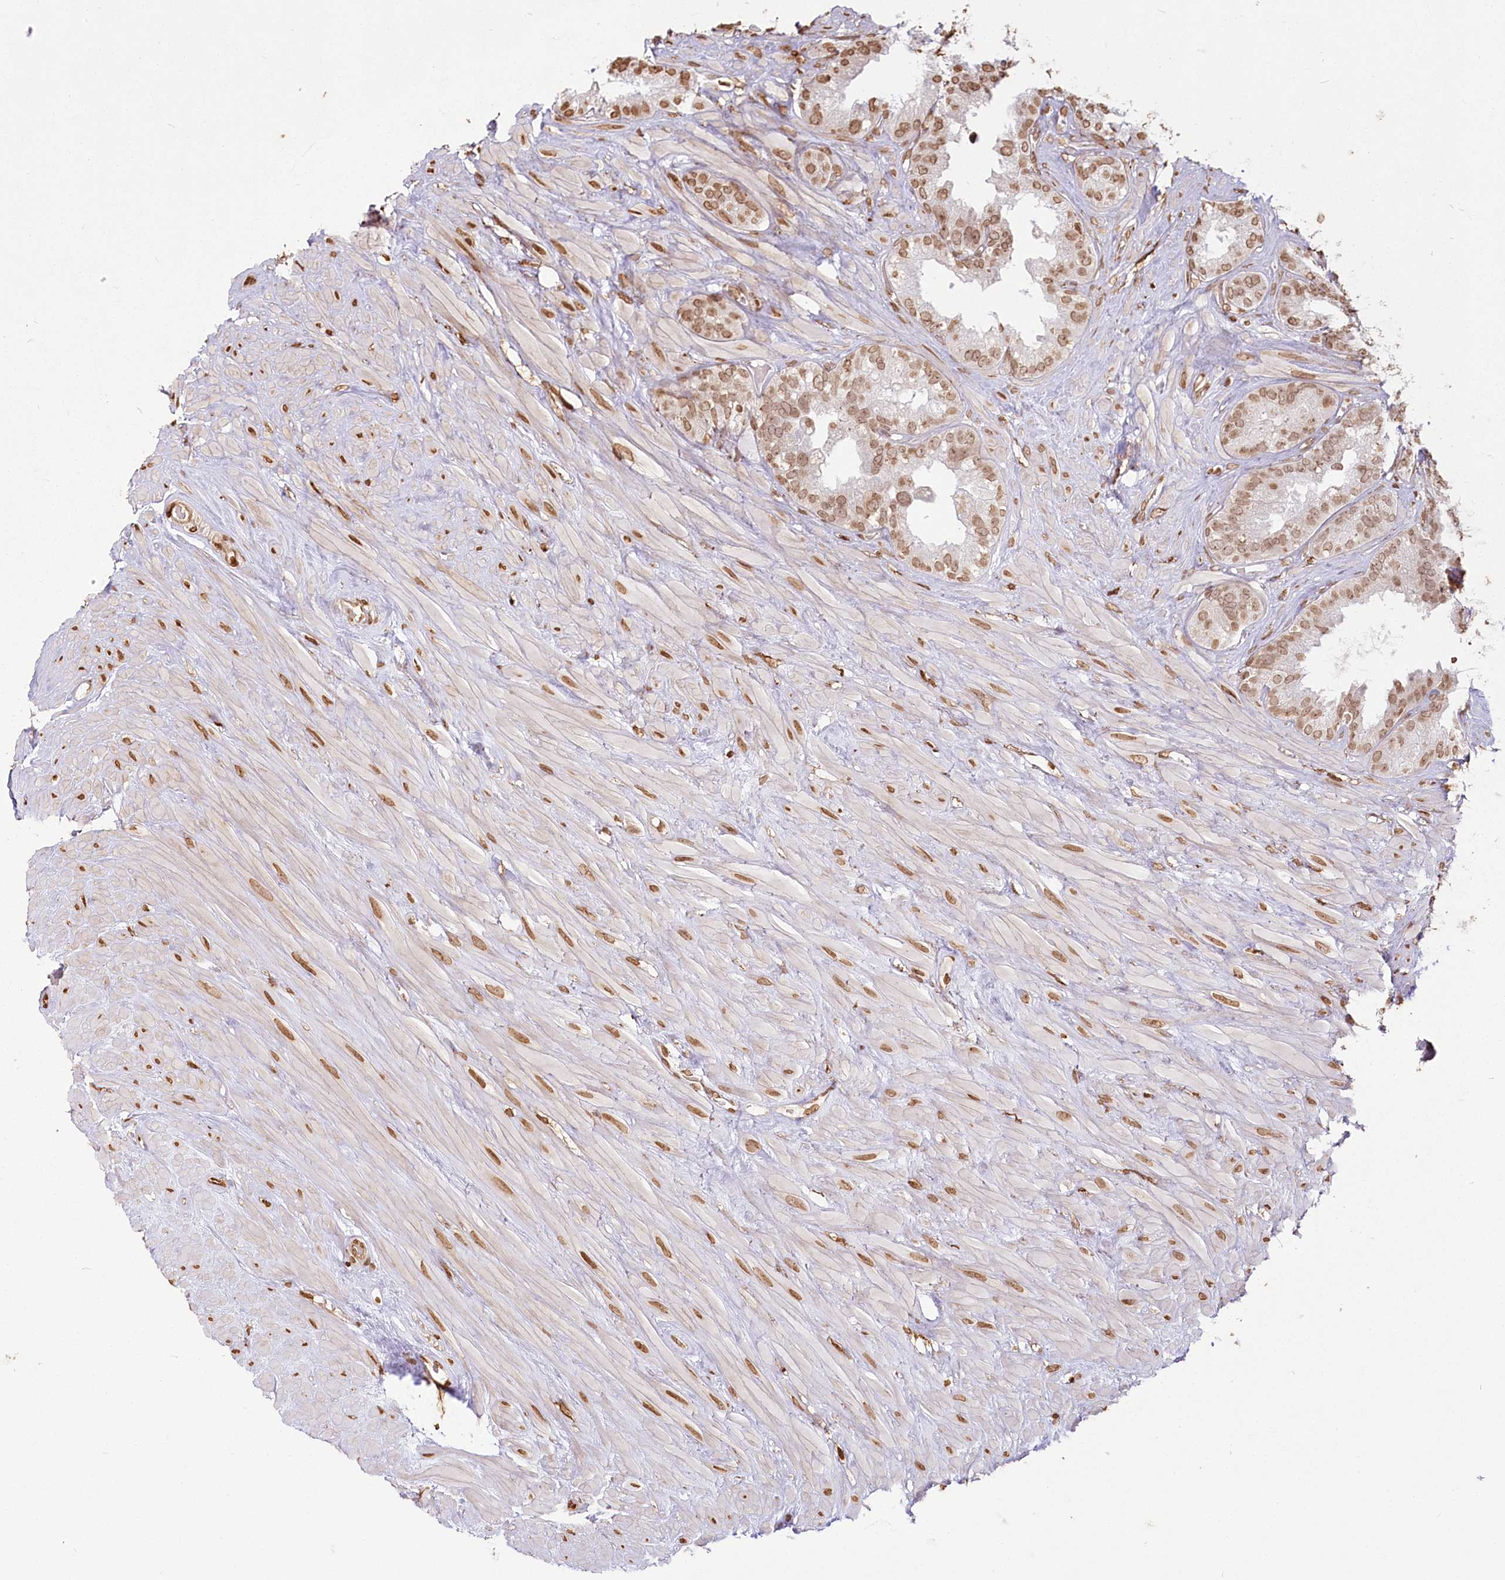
{"staining": {"intensity": "moderate", "quantity": ">75%", "location": "nuclear"}, "tissue": "seminal vesicle", "cell_type": "Glandular cells", "image_type": "normal", "snomed": [{"axis": "morphology", "description": "Normal tissue, NOS"}, {"axis": "topography", "description": "Seminal veicle"}], "caption": "Brown immunohistochemical staining in normal seminal vesicle reveals moderate nuclear expression in approximately >75% of glandular cells. The protein is stained brown, and the nuclei are stained in blue (DAB IHC with brightfield microscopy, high magnification).", "gene": "FAM13A", "patient": {"sex": "male", "age": 80}}